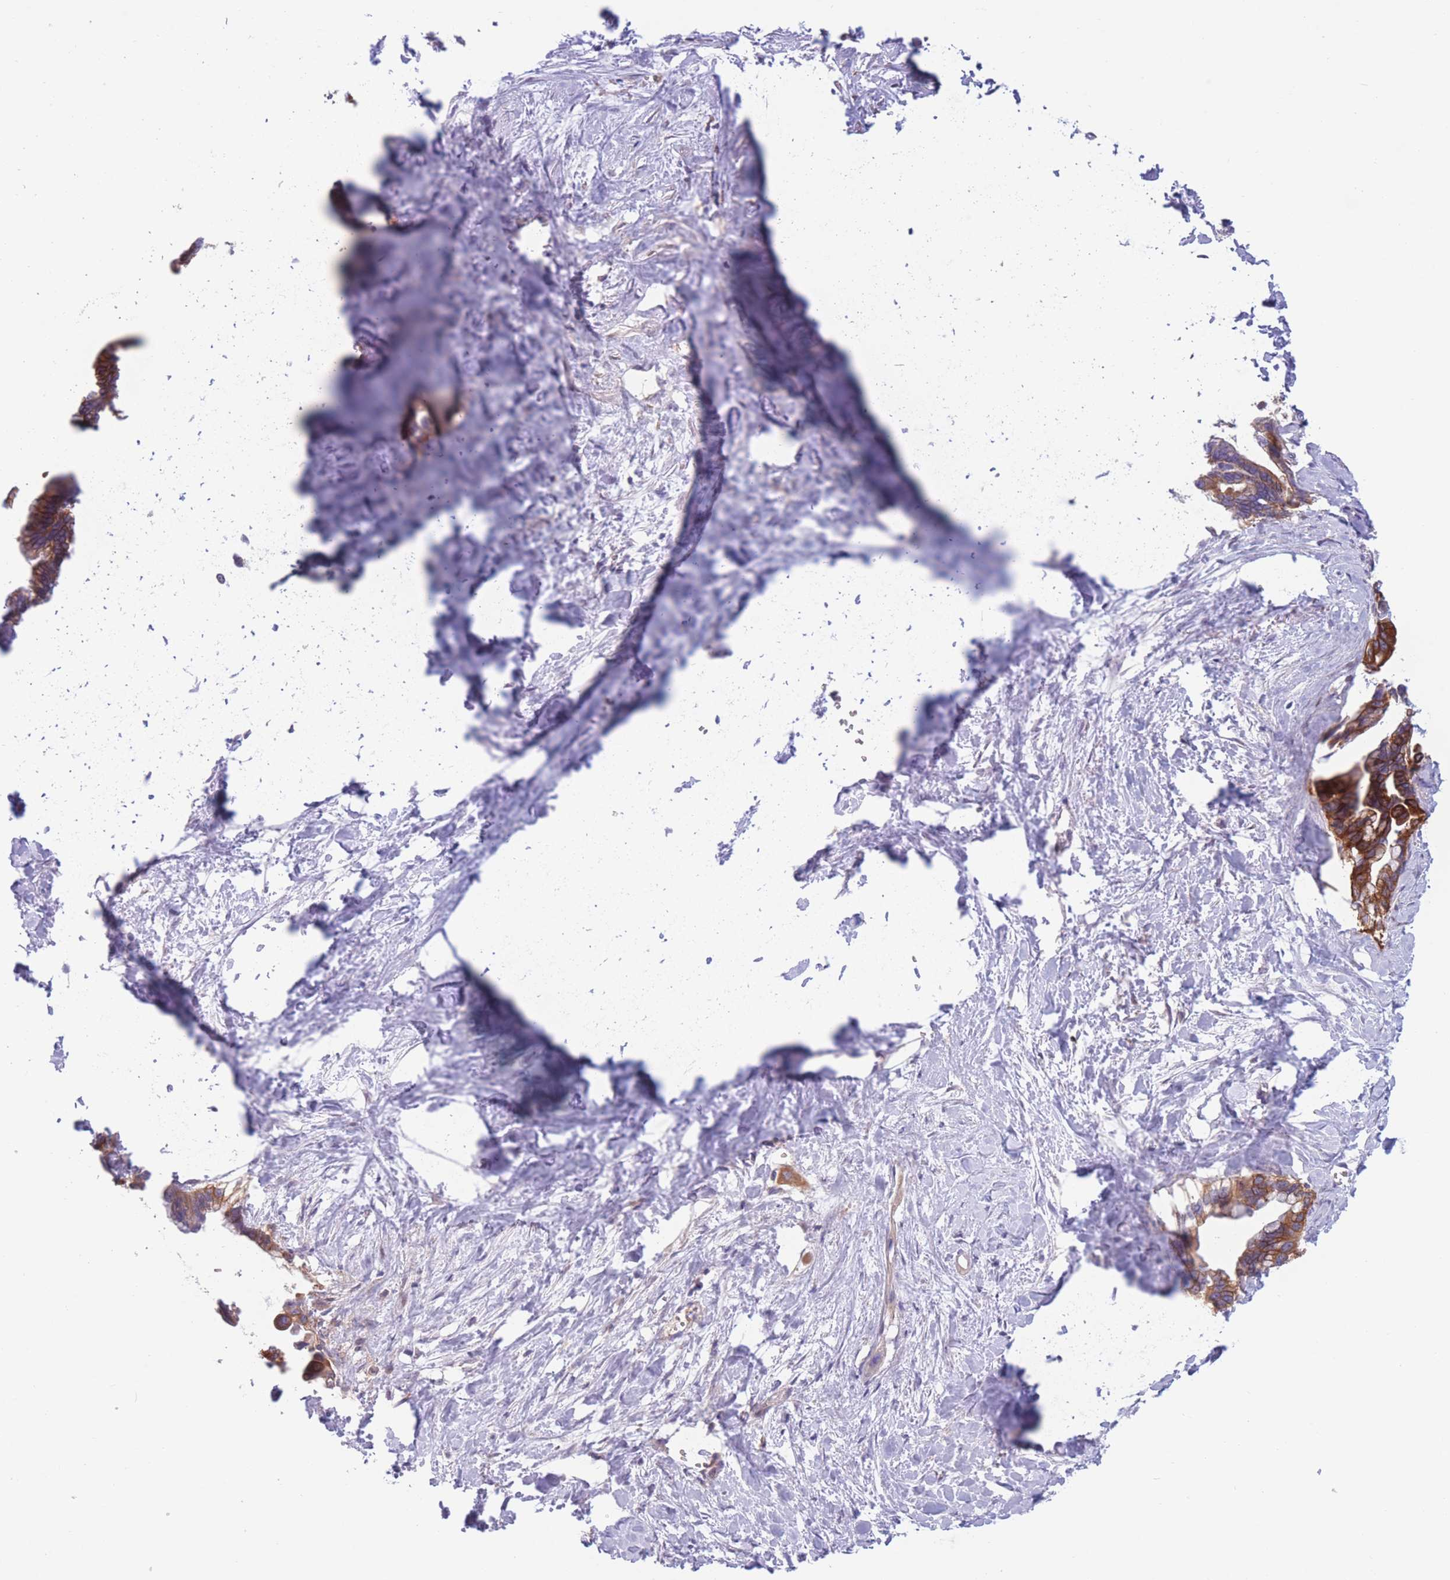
{"staining": {"intensity": "moderate", "quantity": "25%-75%", "location": "cytoplasmic/membranous"}, "tissue": "pancreatic cancer", "cell_type": "Tumor cells", "image_type": "cancer", "snomed": [{"axis": "morphology", "description": "Adenocarcinoma, NOS"}, {"axis": "topography", "description": "Pancreas"}], "caption": "A medium amount of moderate cytoplasmic/membranous expression is appreciated in about 25%-75% of tumor cells in pancreatic adenocarcinoma tissue.", "gene": "PDE4A", "patient": {"sex": "male", "age": 61}}